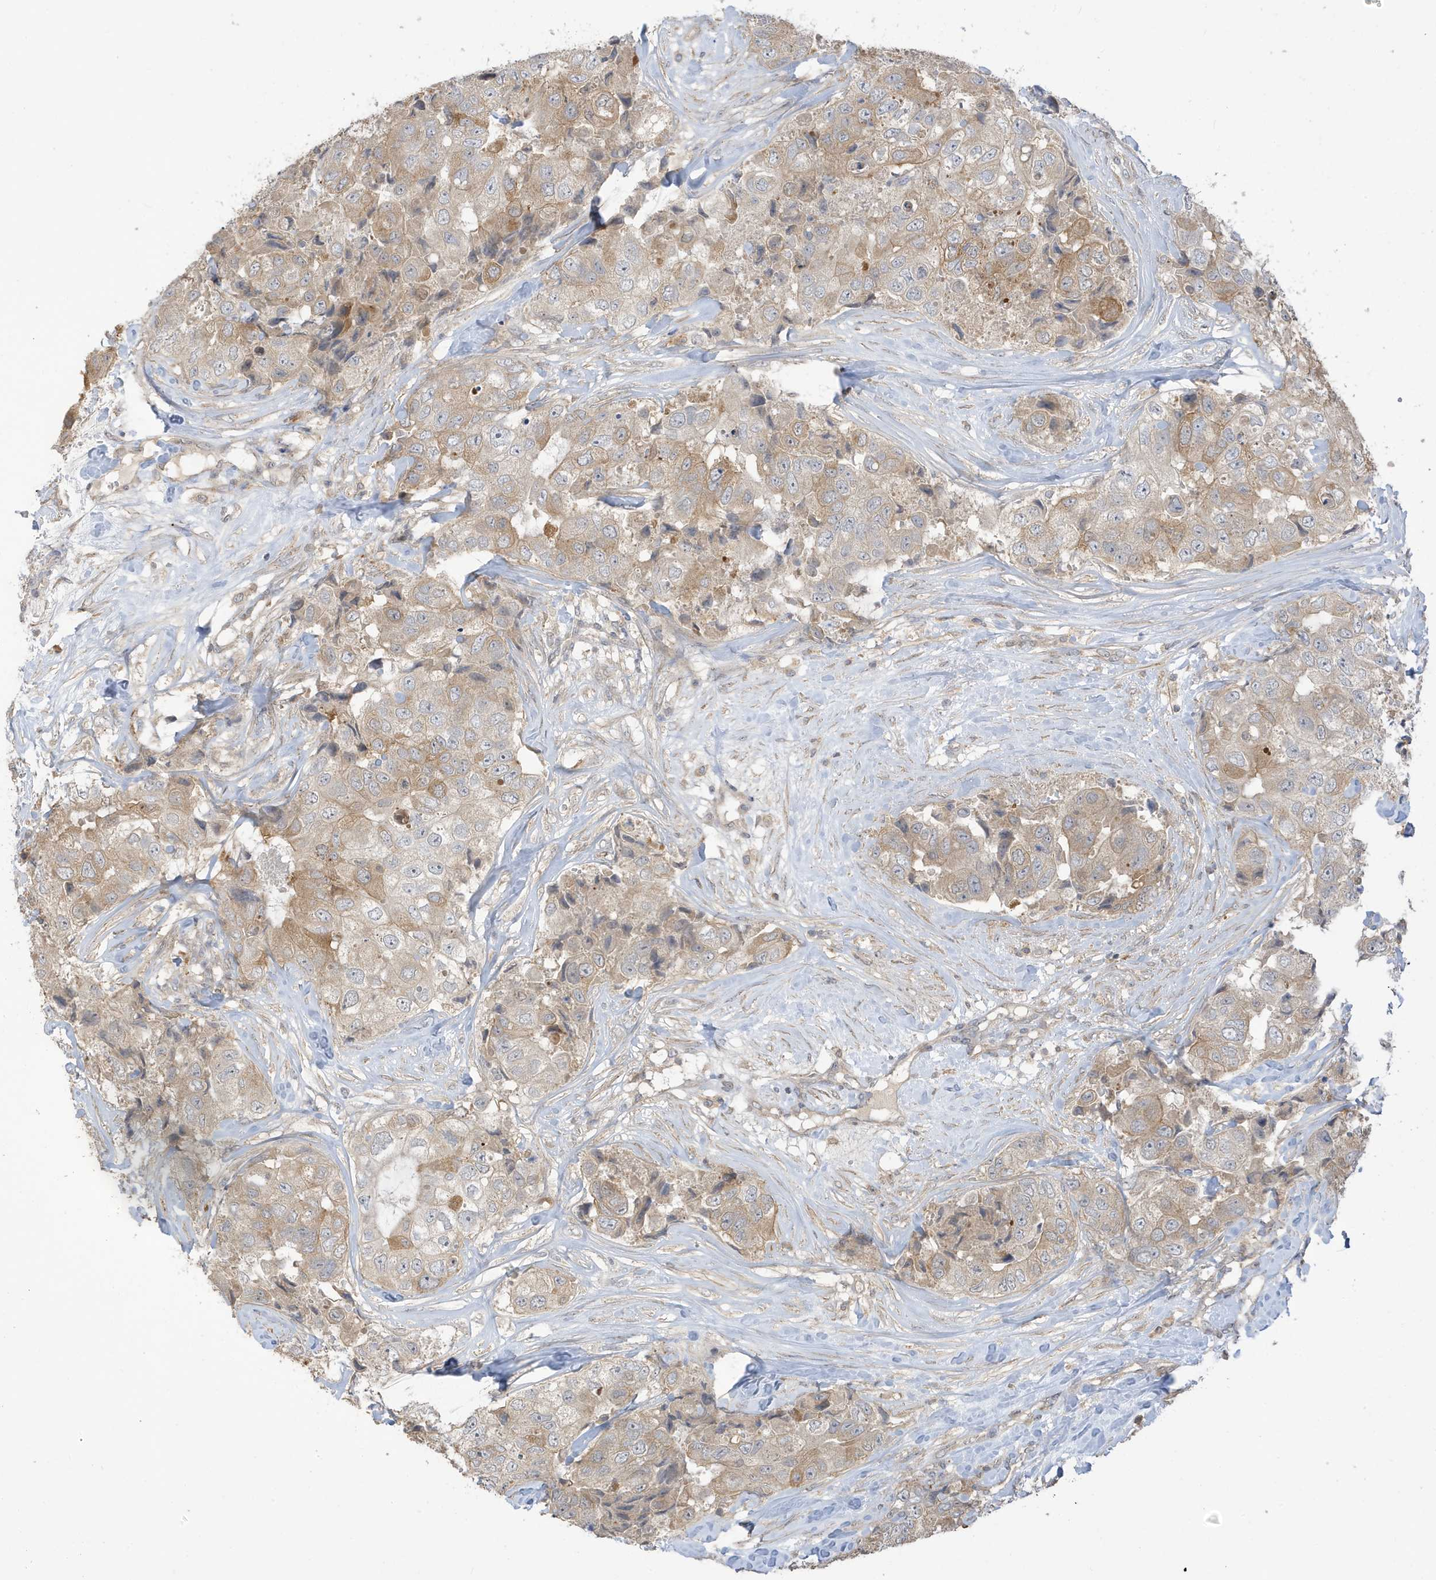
{"staining": {"intensity": "moderate", "quantity": ">75%", "location": "cytoplasmic/membranous"}, "tissue": "breast cancer", "cell_type": "Tumor cells", "image_type": "cancer", "snomed": [{"axis": "morphology", "description": "Duct carcinoma"}, {"axis": "topography", "description": "Breast"}], "caption": "DAB (3,3'-diaminobenzidine) immunohistochemical staining of breast cancer (intraductal carcinoma) exhibits moderate cytoplasmic/membranous protein expression in approximately >75% of tumor cells. The staining was performed using DAB (3,3'-diaminobenzidine), with brown indicating positive protein expression. Nuclei are stained blue with hematoxylin.", "gene": "TAB3", "patient": {"sex": "female", "age": 62}}